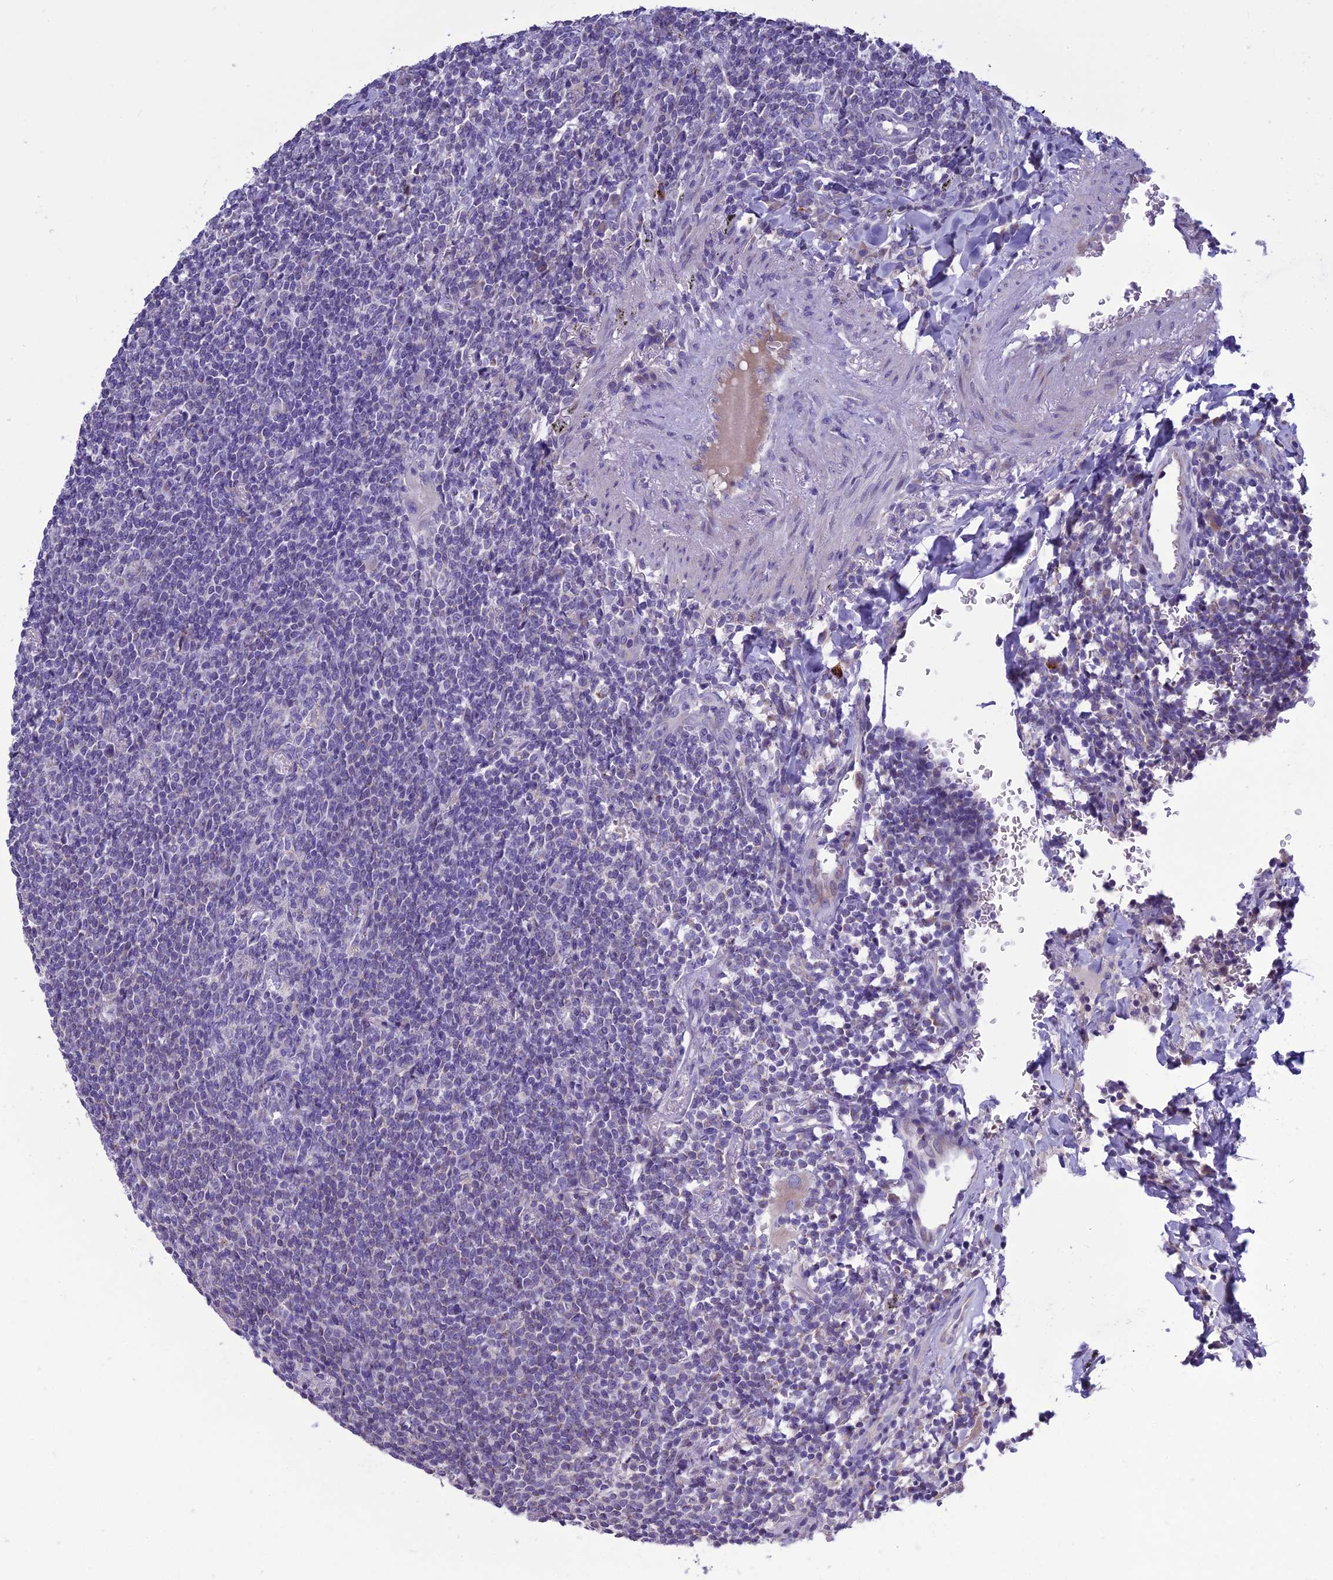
{"staining": {"intensity": "negative", "quantity": "none", "location": "none"}, "tissue": "lymphoma", "cell_type": "Tumor cells", "image_type": "cancer", "snomed": [{"axis": "morphology", "description": "Malignant lymphoma, non-Hodgkin's type, Low grade"}, {"axis": "topography", "description": "Lung"}], "caption": "An immunohistochemistry micrograph of lymphoma is shown. There is no staining in tumor cells of lymphoma.", "gene": "BHMT2", "patient": {"sex": "female", "age": 71}}